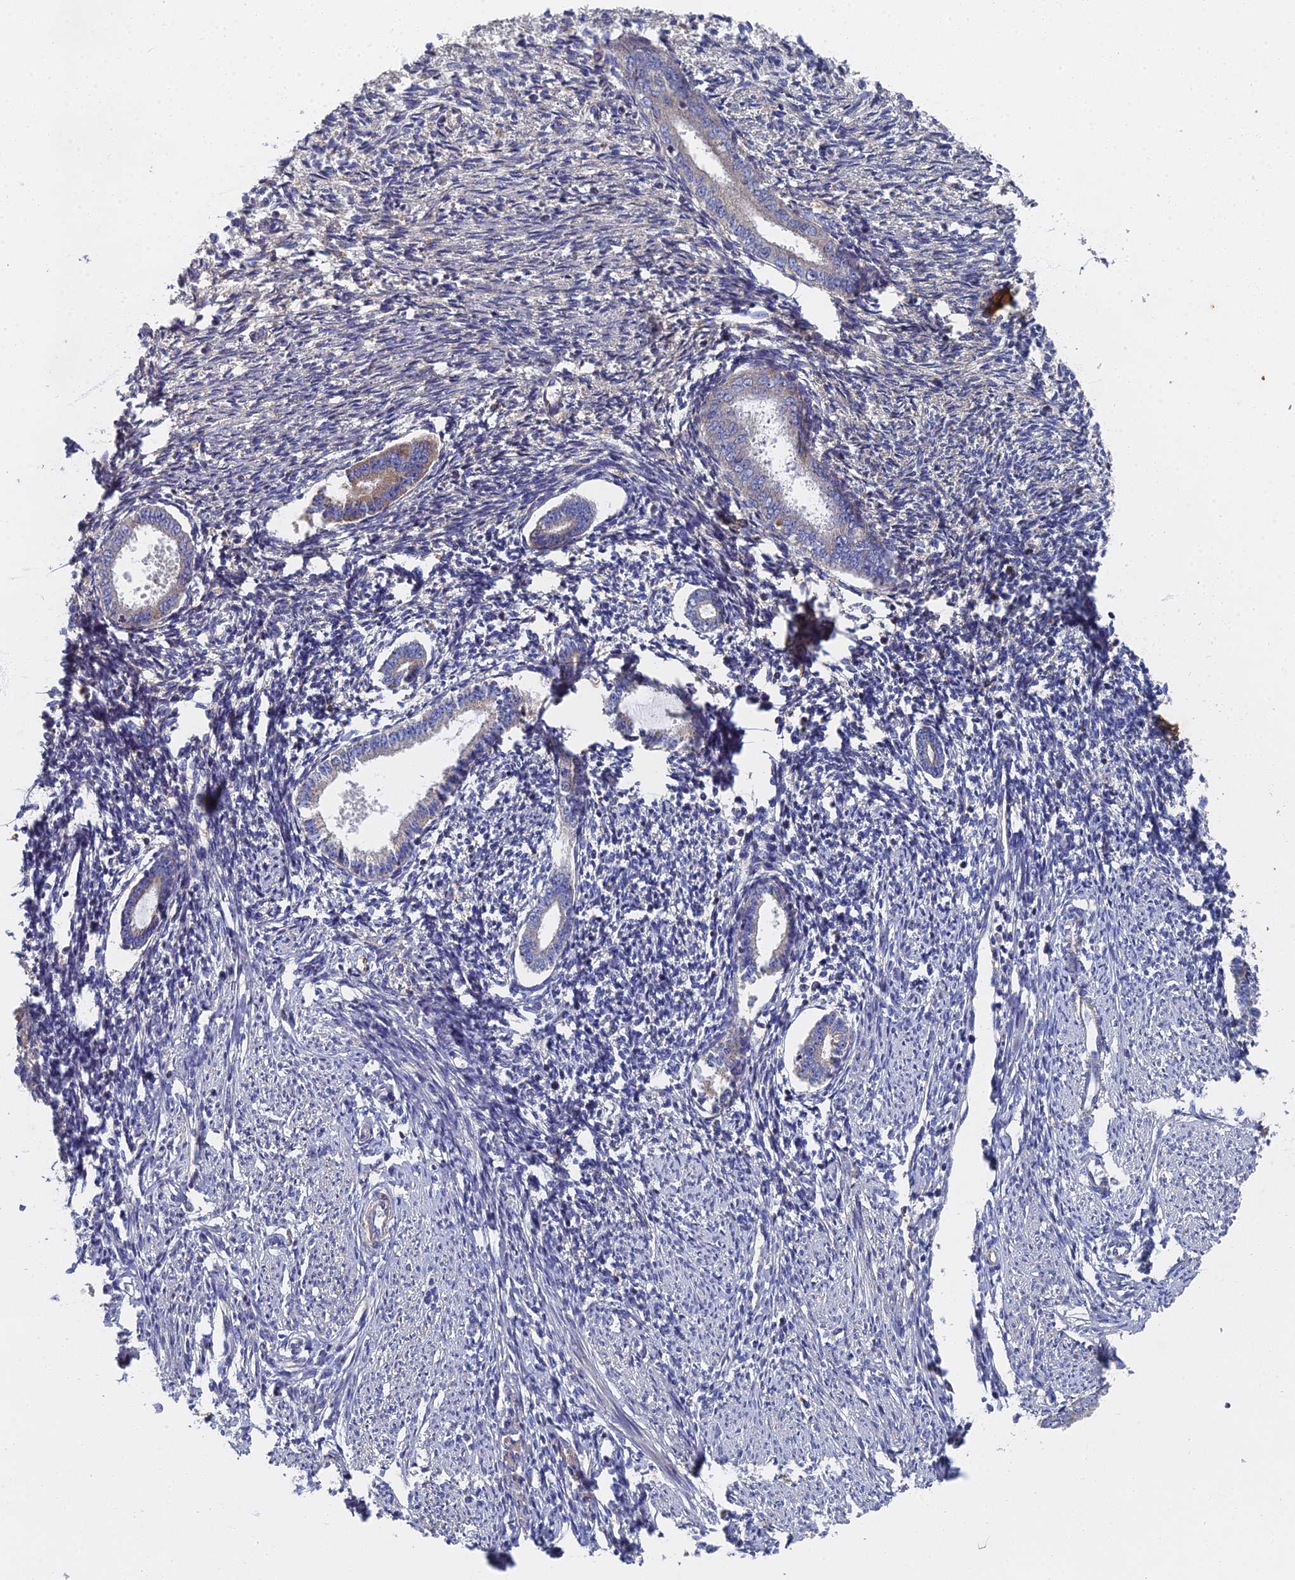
{"staining": {"intensity": "negative", "quantity": "none", "location": "none"}, "tissue": "endometrium", "cell_type": "Cells in endometrial stroma", "image_type": "normal", "snomed": [{"axis": "morphology", "description": "Normal tissue, NOS"}, {"axis": "topography", "description": "Endometrium"}], "caption": "Photomicrograph shows no significant protein staining in cells in endometrial stroma of normal endometrium. (Stains: DAB immunohistochemistry with hematoxylin counter stain, Microscopy: brightfield microscopy at high magnification).", "gene": "RNASEK", "patient": {"sex": "female", "age": 56}}